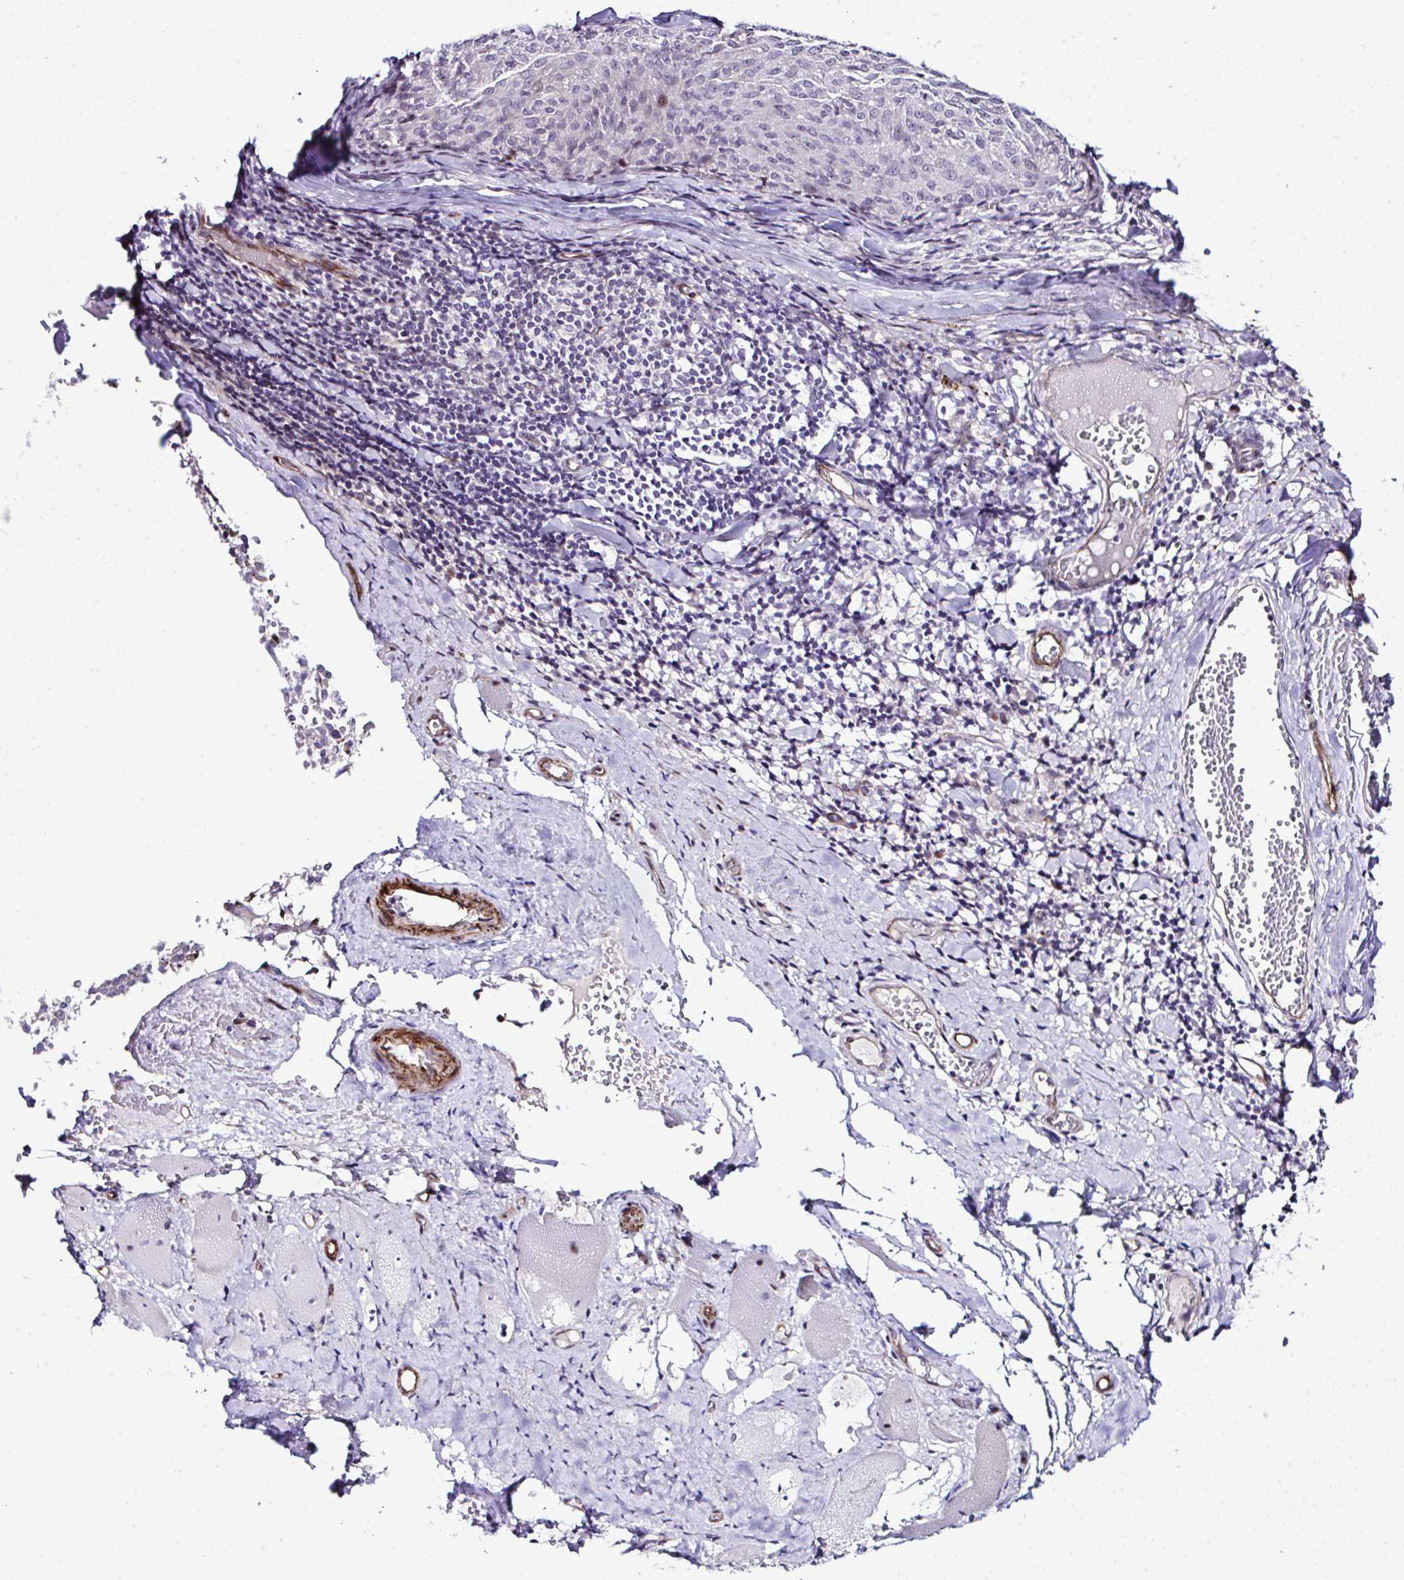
{"staining": {"intensity": "negative", "quantity": "none", "location": "none"}, "tissue": "melanoma", "cell_type": "Tumor cells", "image_type": "cancer", "snomed": [{"axis": "morphology", "description": "Malignant melanoma, NOS"}, {"axis": "topography", "description": "Skin"}], "caption": "IHC micrograph of neoplastic tissue: melanoma stained with DAB demonstrates no significant protein positivity in tumor cells. Nuclei are stained in blue.", "gene": "FBXO34", "patient": {"sex": "female", "age": 72}}